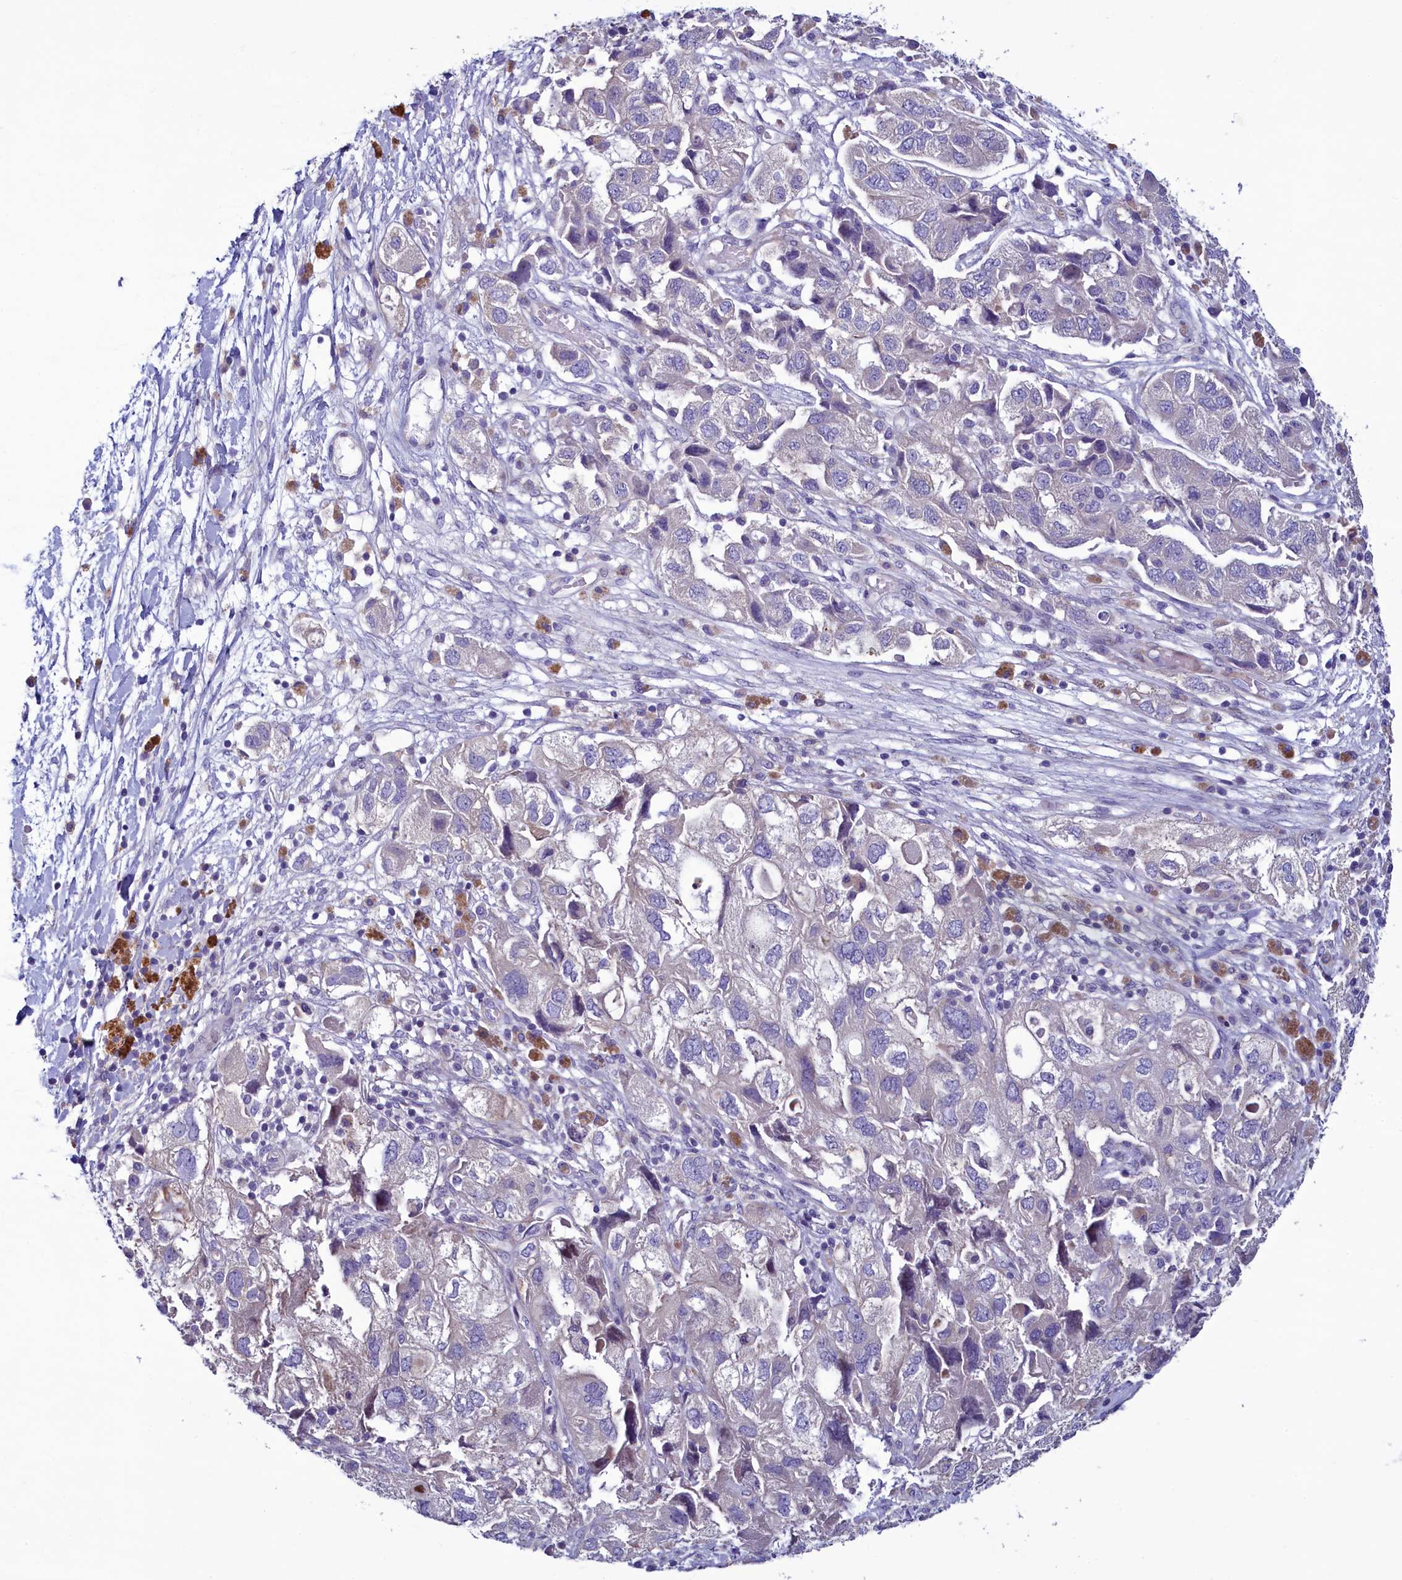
{"staining": {"intensity": "negative", "quantity": "none", "location": "none"}, "tissue": "ovarian cancer", "cell_type": "Tumor cells", "image_type": "cancer", "snomed": [{"axis": "morphology", "description": "Carcinoma, NOS"}, {"axis": "morphology", "description": "Cystadenocarcinoma, serous, NOS"}, {"axis": "topography", "description": "Ovary"}], "caption": "High magnification brightfield microscopy of ovarian cancer (carcinoma) stained with DAB (3,3'-diaminobenzidine) (brown) and counterstained with hematoxylin (blue): tumor cells show no significant expression. (Immunohistochemistry, brightfield microscopy, high magnification).", "gene": "KRBOX5", "patient": {"sex": "female", "age": 69}}